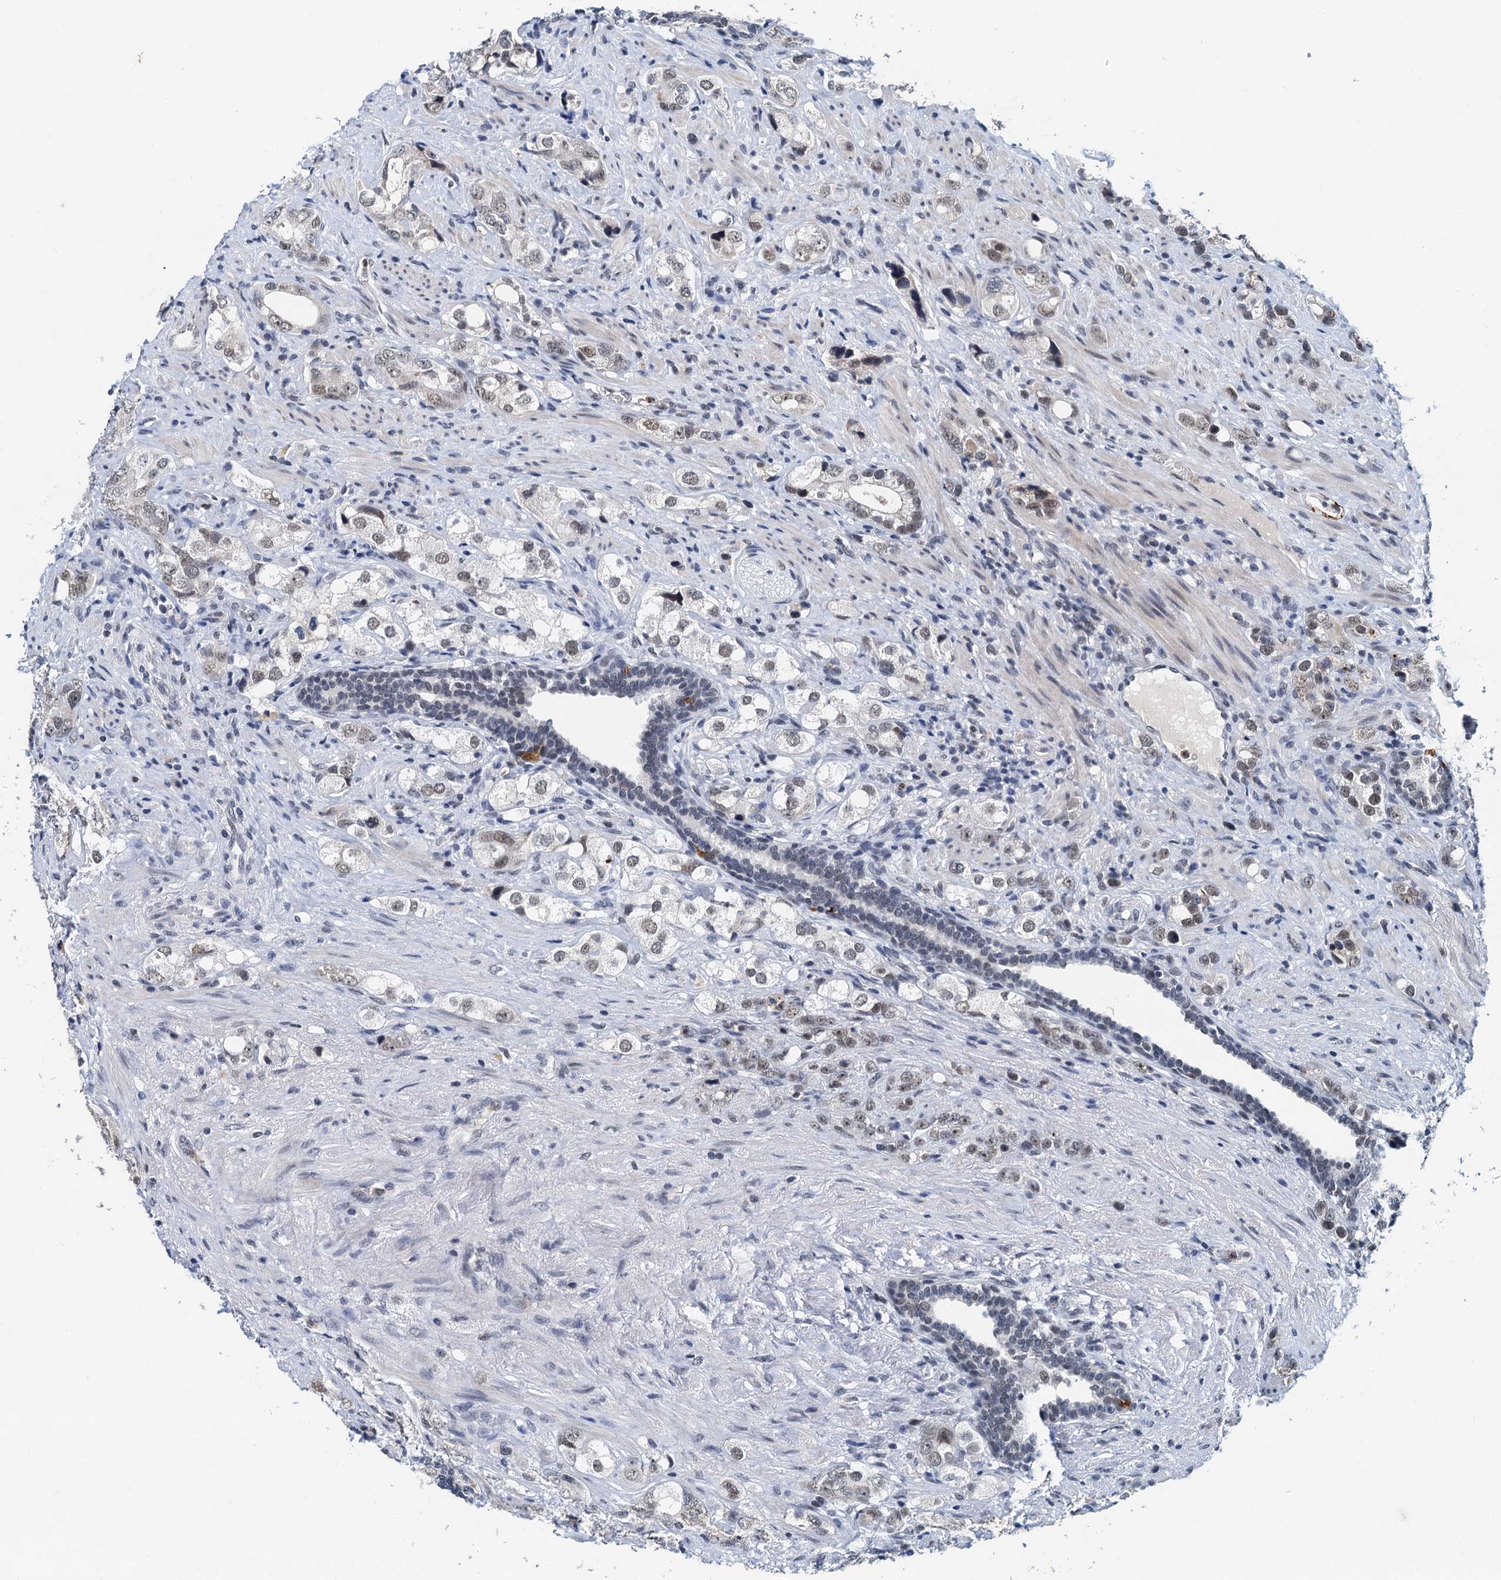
{"staining": {"intensity": "moderate", "quantity": "25%-75%", "location": "nuclear"}, "tissue": "prostate cancer", "cell_type": "Tumor cells", "image_type": "cancer", "snomed": [{"axis": "morphology", "description": "Adenocarcinoma, High grade"}, {"axis": "topography", "description": "Prostate"}], "caption": "A brown stain highlights moderate nuclear positivity of a protein in prostate cancer (adenocarcinoma (high-grade)) tumor cells.", "gene": "SNRPD1", "patient": {"sex": "male", "age": 63}}